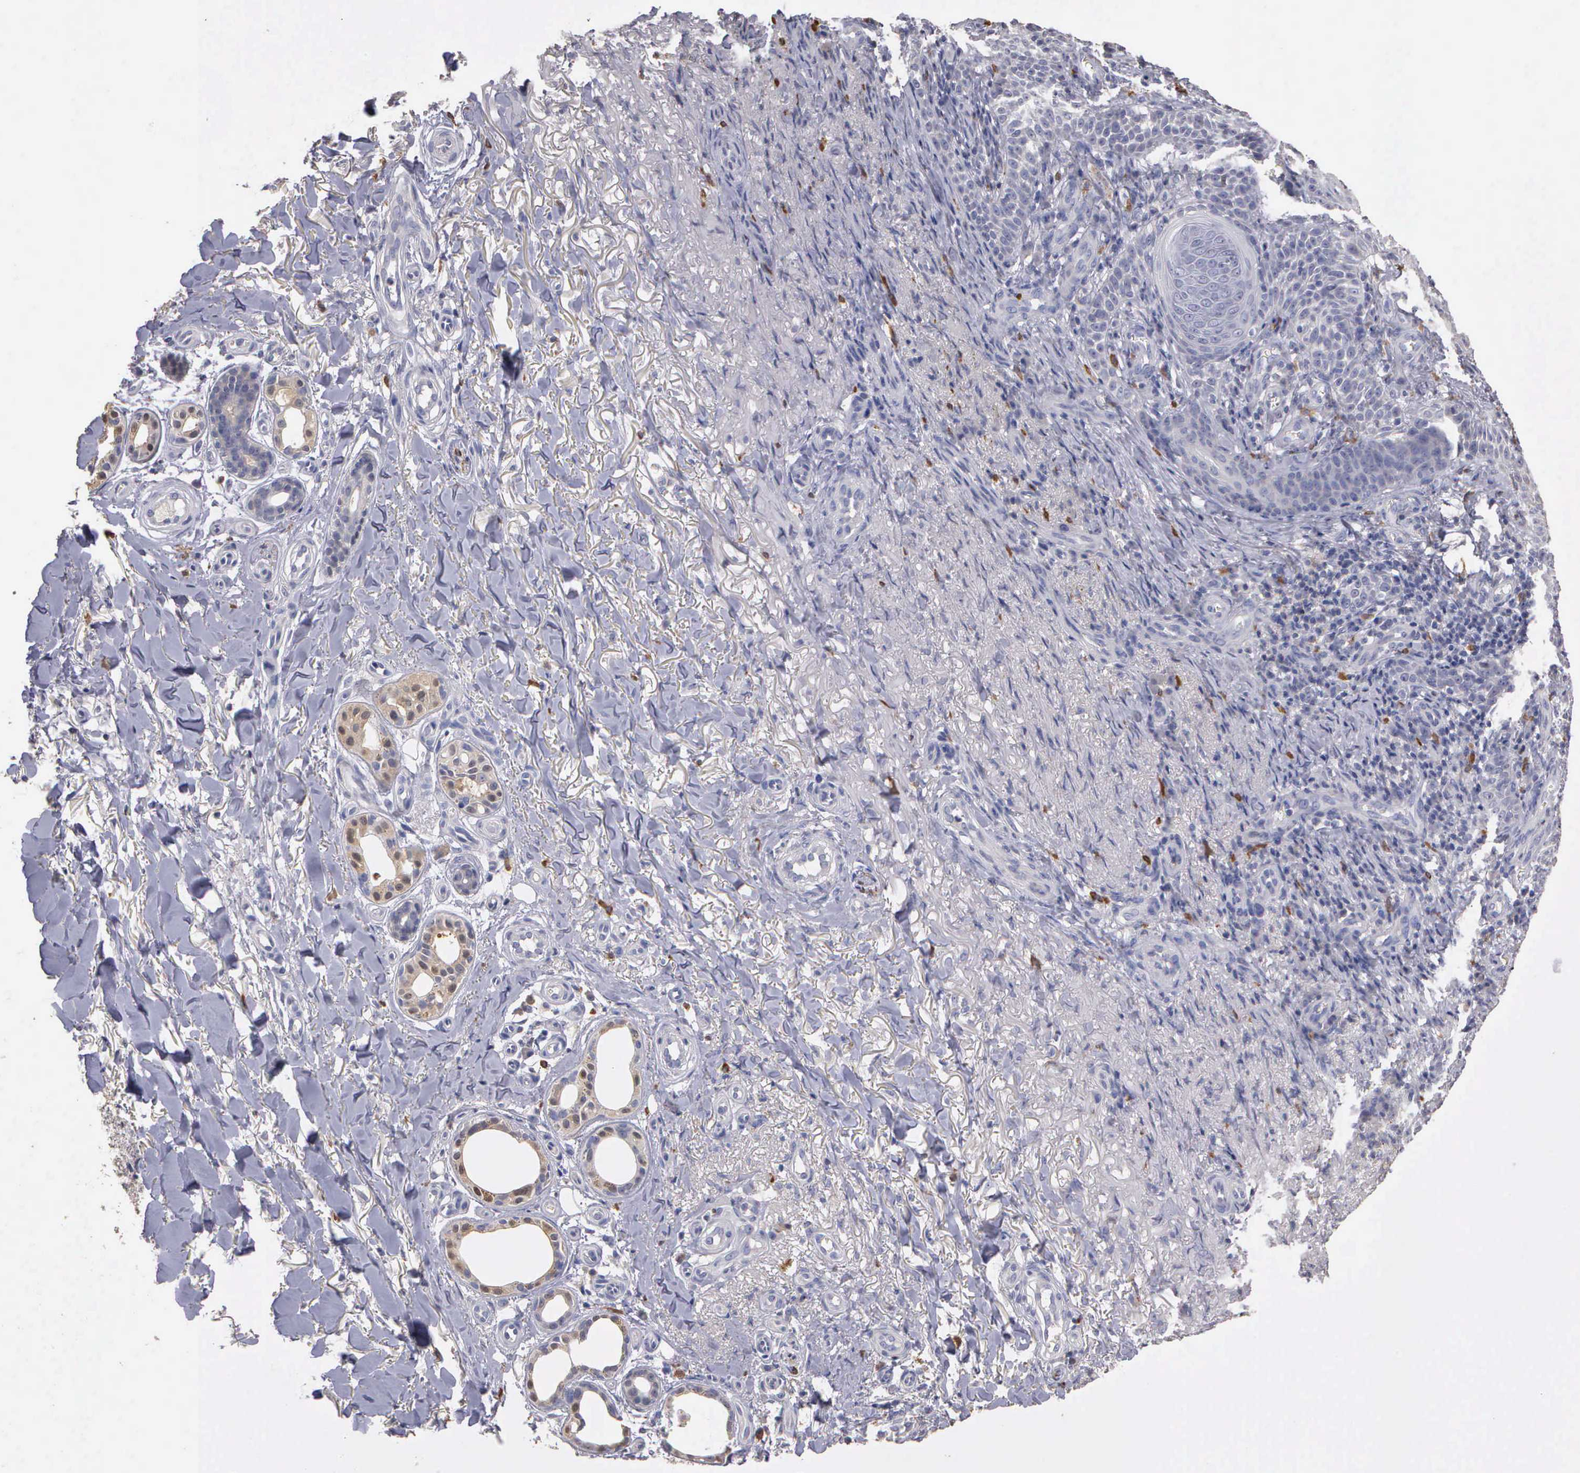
{"staining": {"intensity": "negative", "quantity": "none", "location": "none"}, "tissue": "skin cancer", "cell_type": "Tumor cells", "image_type": "cancer", "snomed": [{"axis": "morphology", "description": "Basal cell carcinoma"}, {"axis": "topography", "description": "Skin"}], "caption": "Human skin cancer (basal cell carcinoma) stained for a protein using immunohistochemistry shows no expression in tumor cells.", "gene": "ENO3", "patient": {"sex": "male", "age": 81}}